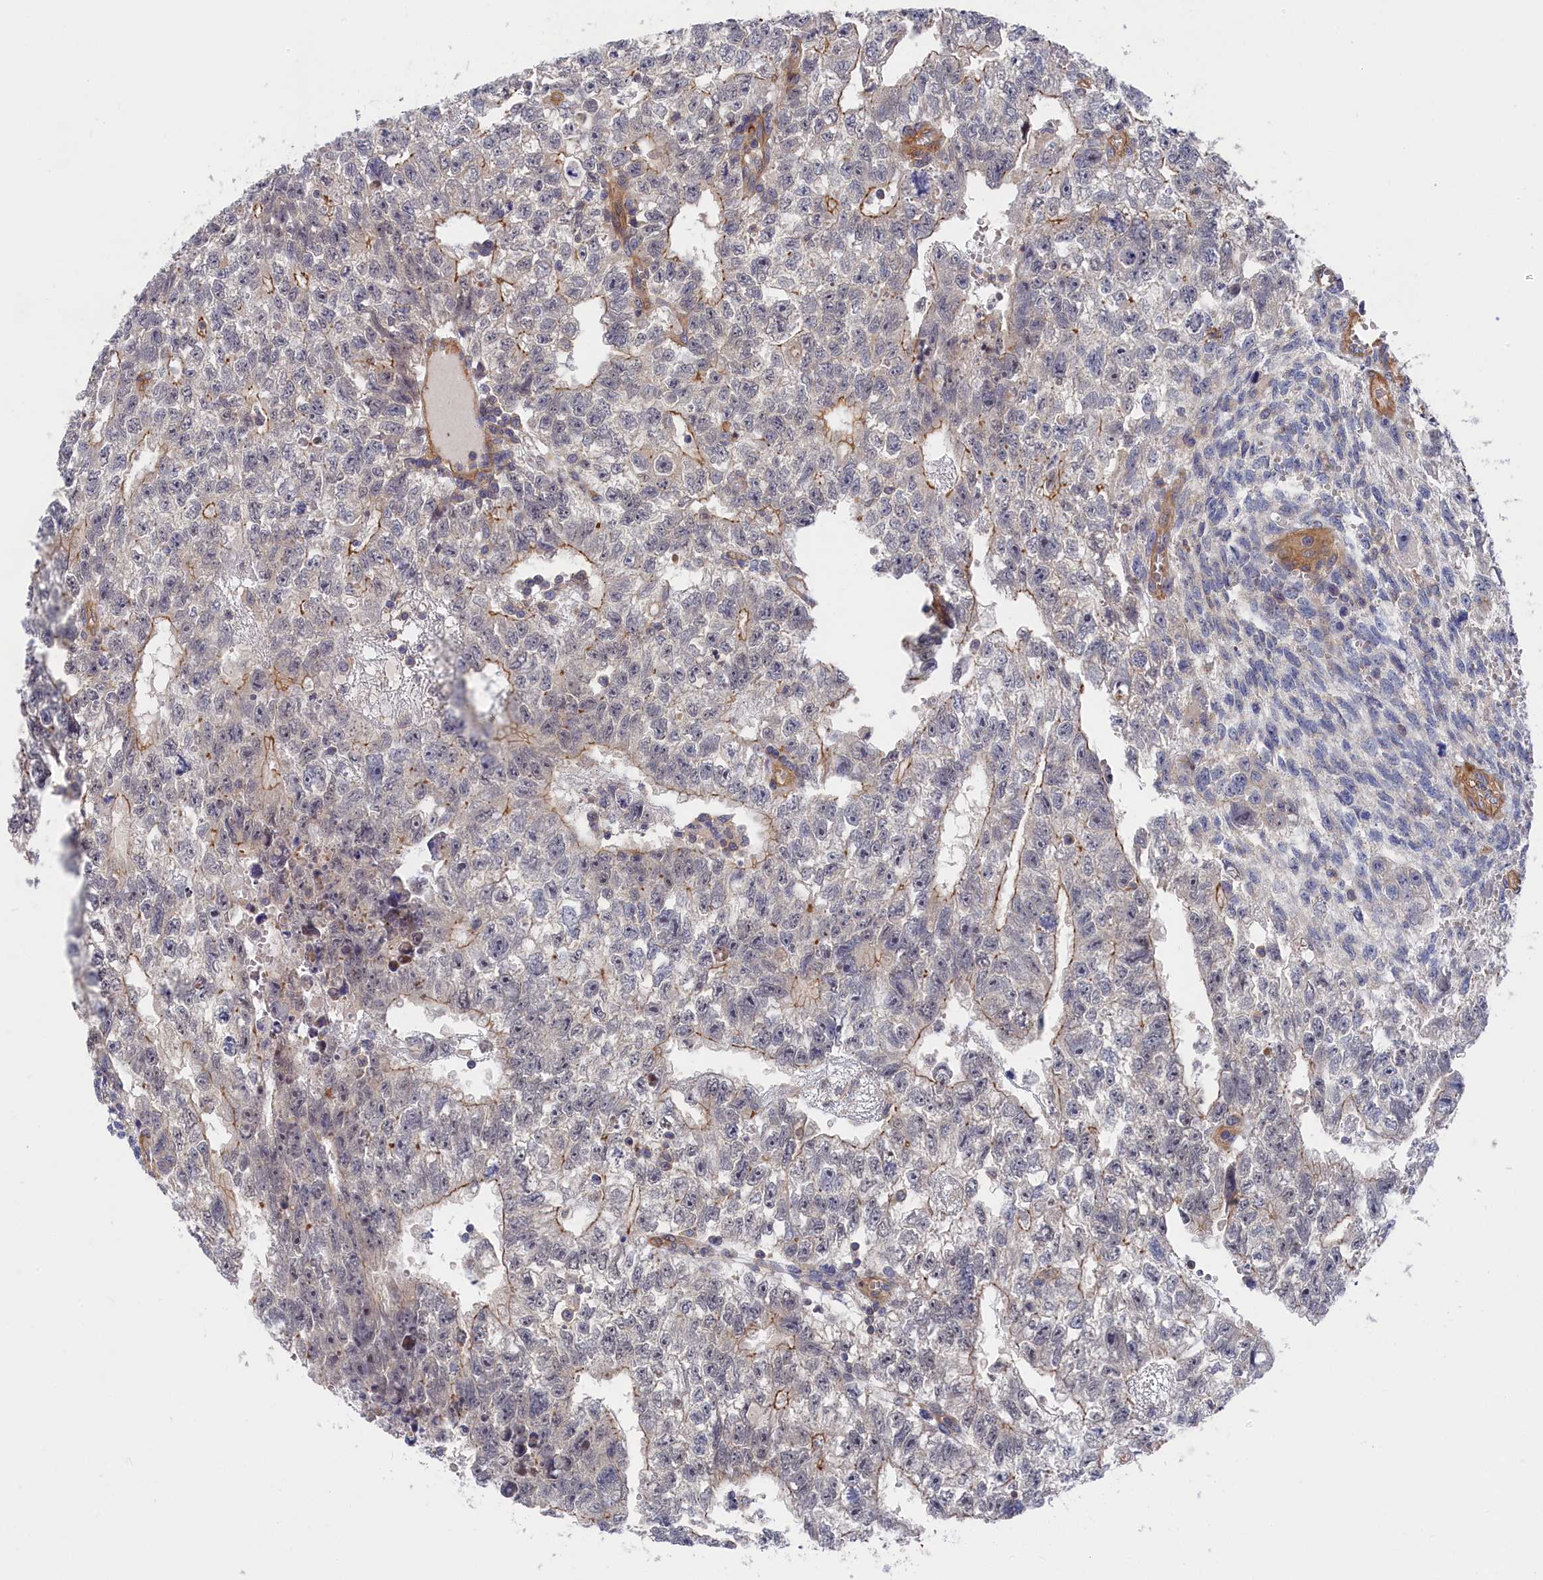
{"staining": {"intensity": "moderate", "quantity": "<25%", "location": "cytoplasmic/membranous"}, "tissue": "testis cancer", "cell_type": "Tumor cells", "image_type": "cancer", "snomed": [{"axis": "morphology", "description": "Carcinoma, Embryonal, NOS"}, {"axis": "topography", "description": "Testis"}], "caption": "About <25% of tumor cells in human testis cancer (embryonal carcinoma) reveal moderate cytoplasmic/membranous protein staining as visualized by brown immunohistochemical staining.", "gene": "LDHD", "patient": {"sex": "male", "age": 26}}